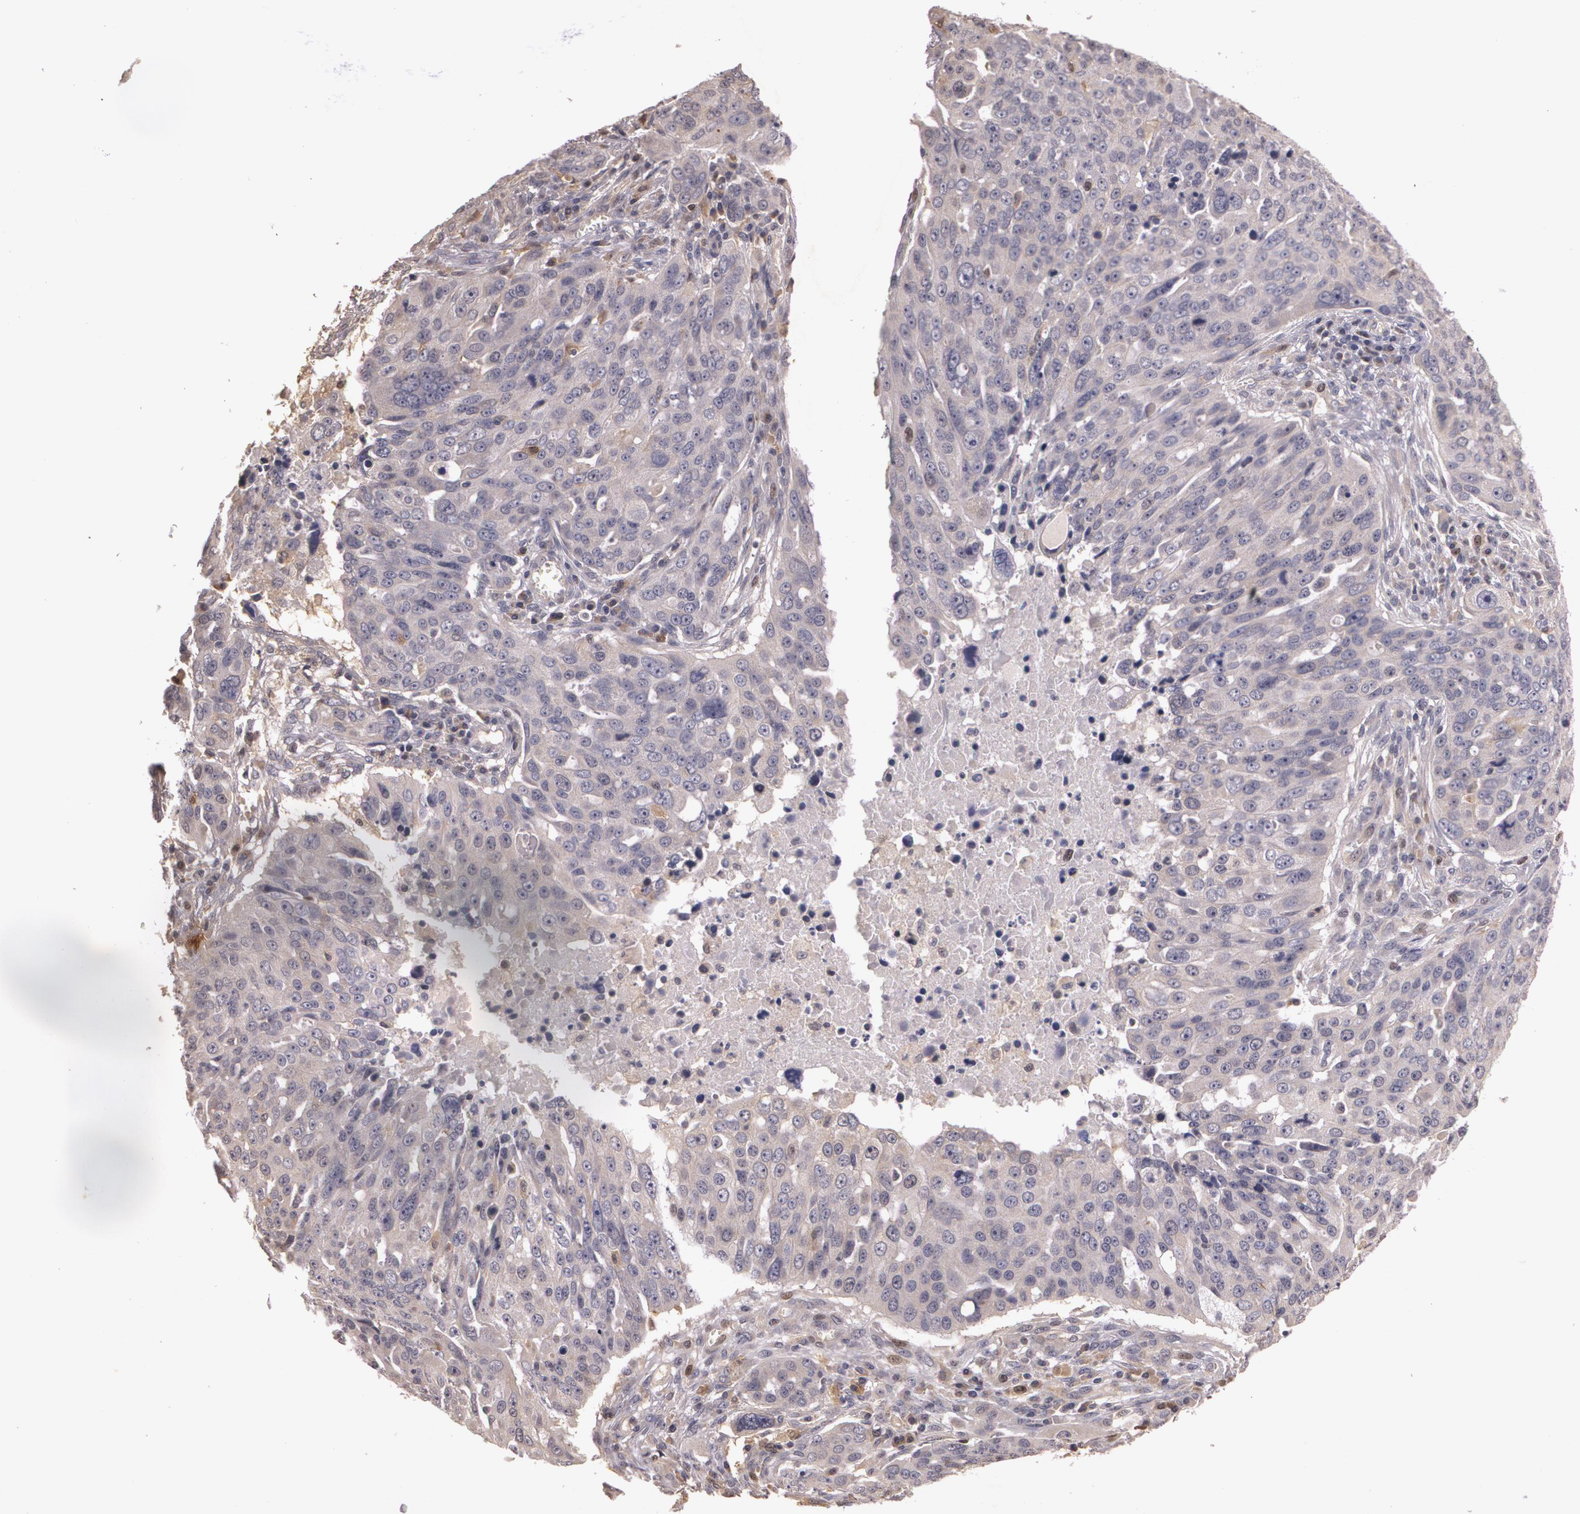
{"staining": {"intensity": "weak", "quantity": "<25%", "location": "nuclear"}, "tissue": "ovarian cancer", "cell_type": "Tumor cells", "image_type": "cancer", "snomed": [{"axis": "morphology", "description": "Carcinoma, endometroid"}, {"axis": "topography", "description": "Ovary"}], "caption": "Histopathology image shows no significant protein positivity in tumor cells of endometroid carcinoma (ovarian).", "gene": "BRCA1", "patient": {"sex": "female", "age": 75}}